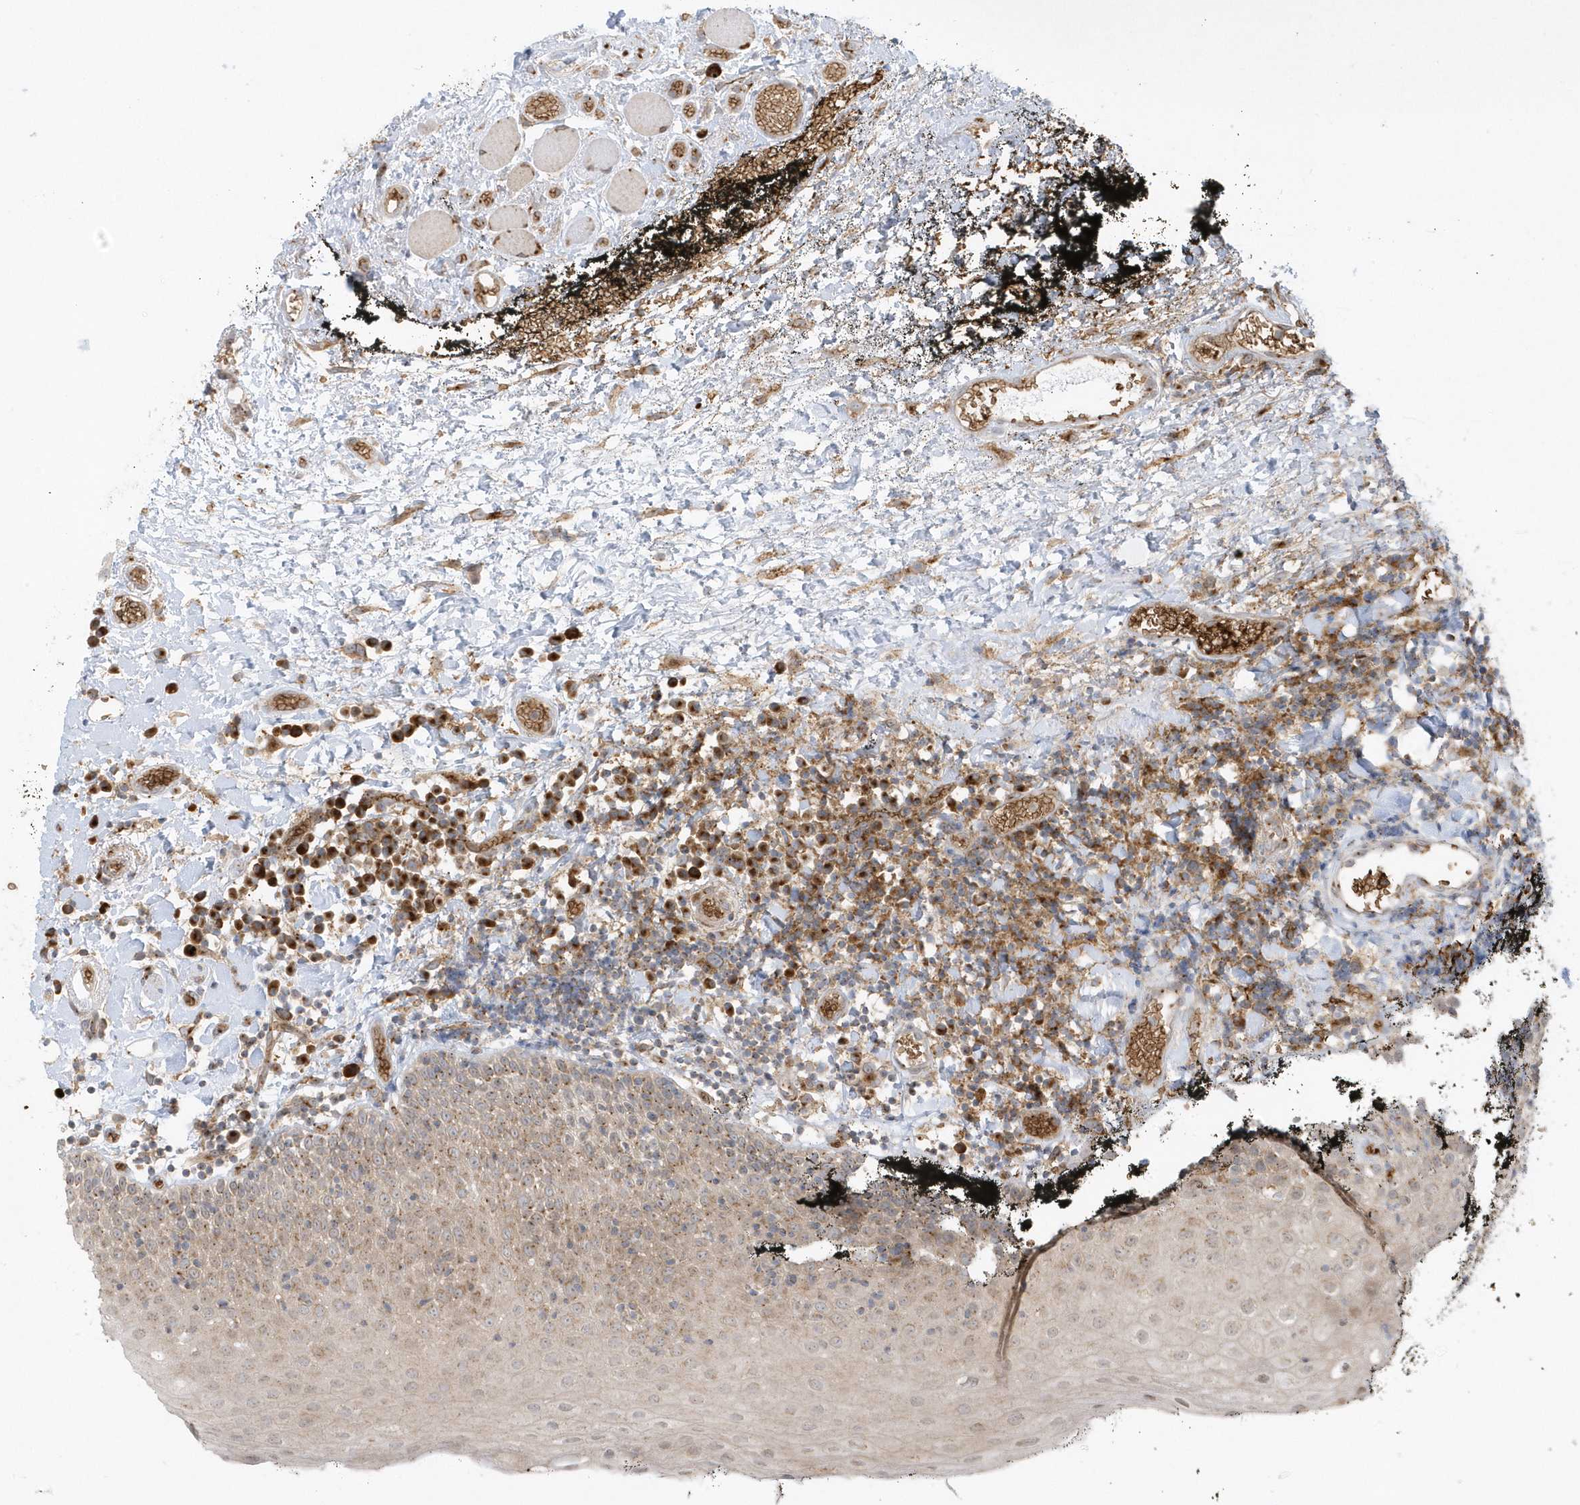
{"staining": {"intensity": "moderate", "quantity": ">75%", "location": "cytoplasmic/membranous"}, "tissue": "oral mucosa", "cell_type": "Squamous epithelial cells", "image_type": "normal", "snomed": [{"axis": "morphology", "description": "Normal tissue, NOS"}, {"axis": "topography", "description": "Oral tissue"}], "caption": "This photomicrograph reveals unremarkable oral mucosa stained with immunohistochemistry (IHC) to label a protein in brown. The cytoplasmic/membranous of squamous epithelial cells show moderate positivity for the protein. Nuclei are counter-stained blue.", "gene": "RPP40", "patient": {"sex": "male", "age": 74}}